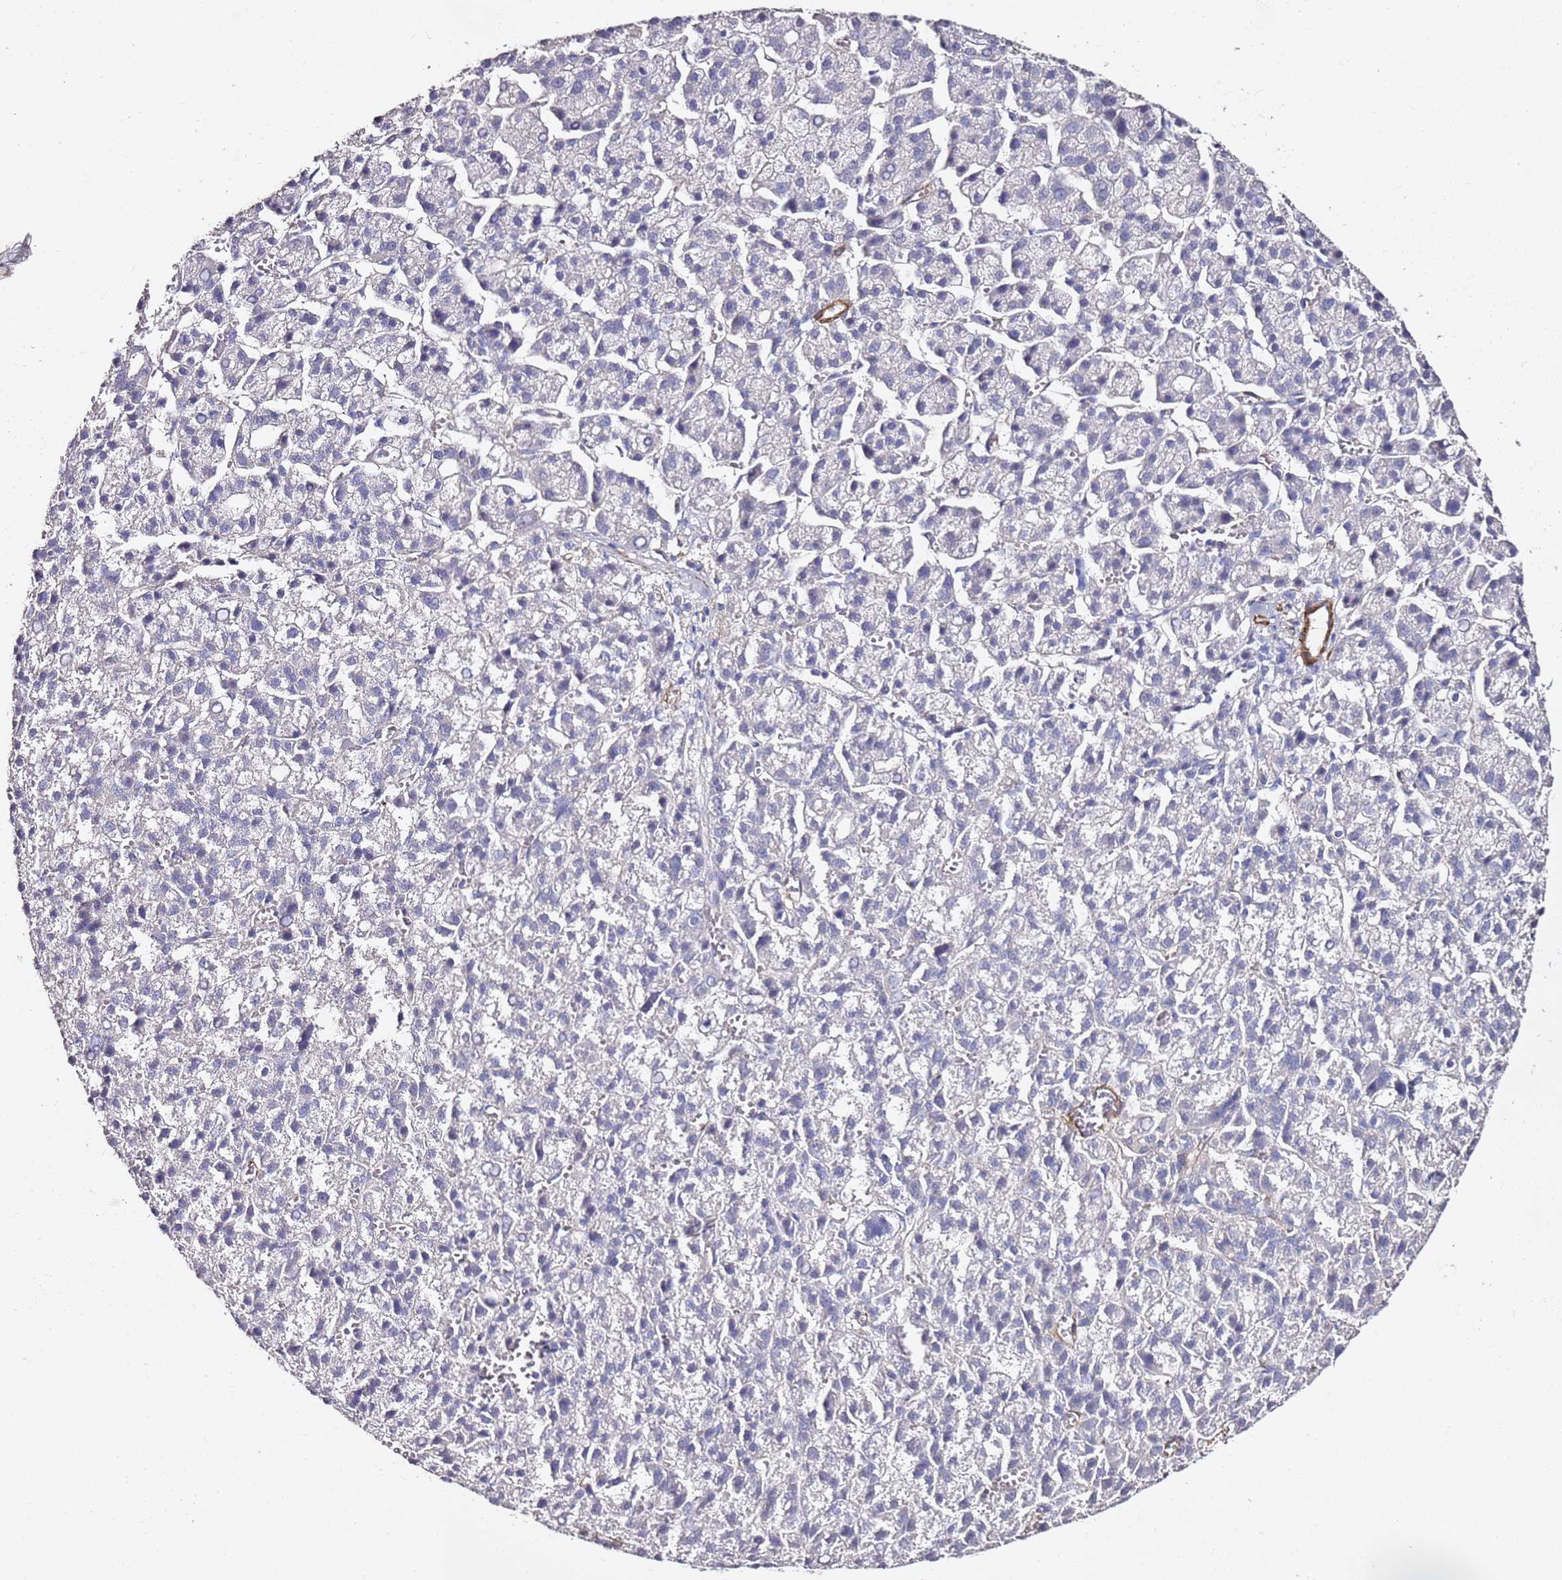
{"staining": {"intensity": "negative", "quantity": "none", "location": "none"}, "tissue": "liver cancer", "cell_type": "Tumor cells", "image_type": "cancer", "snomed": [{"axis": "morphology", "description": "Carcinoma, Hepatocellular, NOS"}, {"axis": "topography", "description": "Liver"}], "caption": "This image is of liver hepatocellular carcinoma stained with immunohistochemistry to label a protein in brown with the nuclei are counter-stained blue. There is no expression in tumor cells.", "gene": "EPS8L1", "patient": {"sex": "female", "age": 58}}